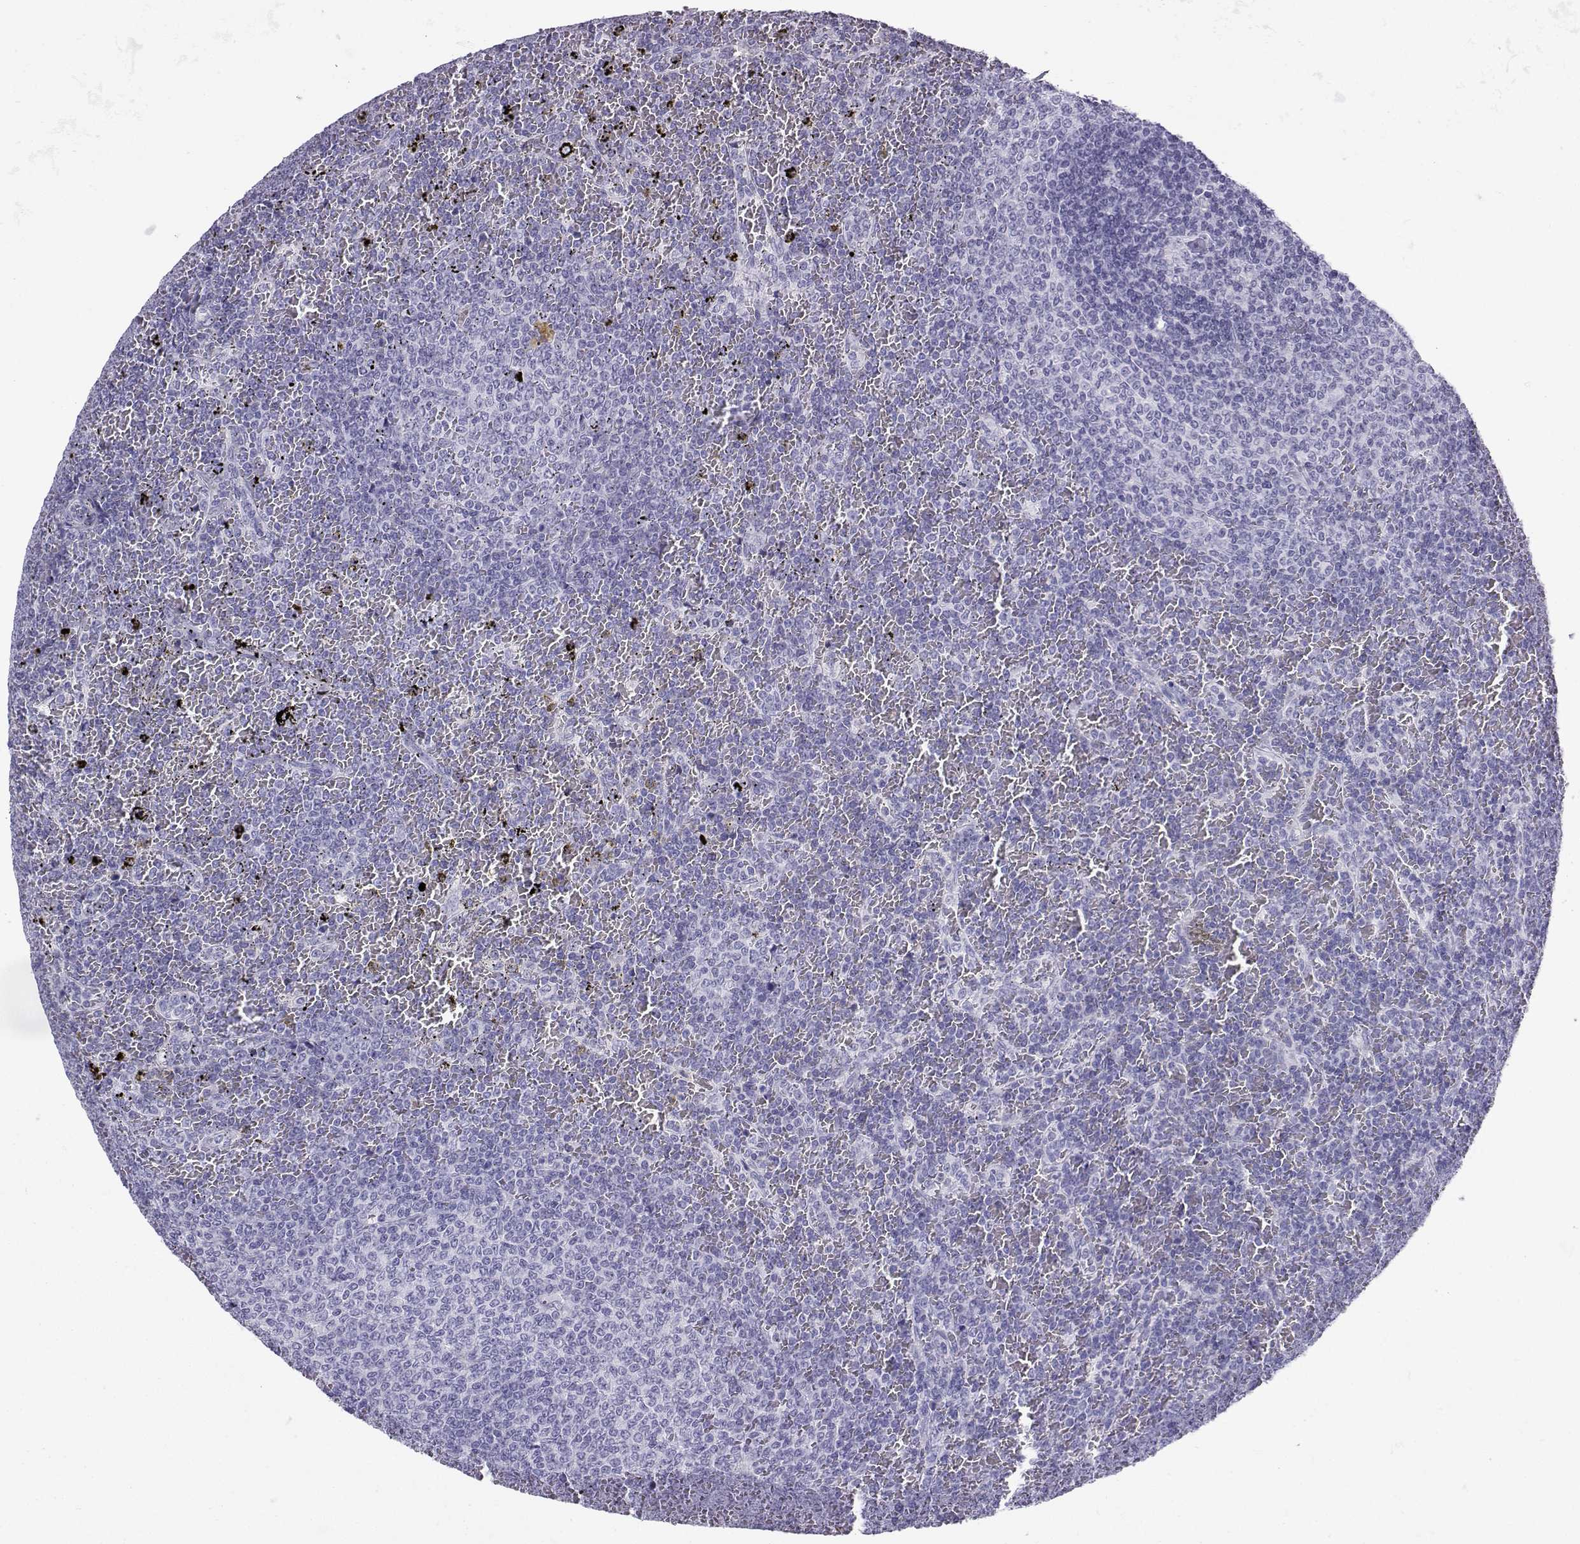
{"staining": {"intensity": "negative", "quantity": "none", "location": "none"}, "tissue": "lymphoma", "cell_type": "Tumor cells", "image_type": "cancer", "snomed": [{"axis": "morphology", "description": "Malignant lymphoma, non-Hodgkin's type, Low grade"}, {"axis": "topography", "description": "Spleen"}], "caption": "An immunohistochemistry (IHC) image of lymphoma is shown. There is no staining in tumor cells of lymphoma.", "gene": "NEFL", "patient": {"sex": "female", "age": 77}}